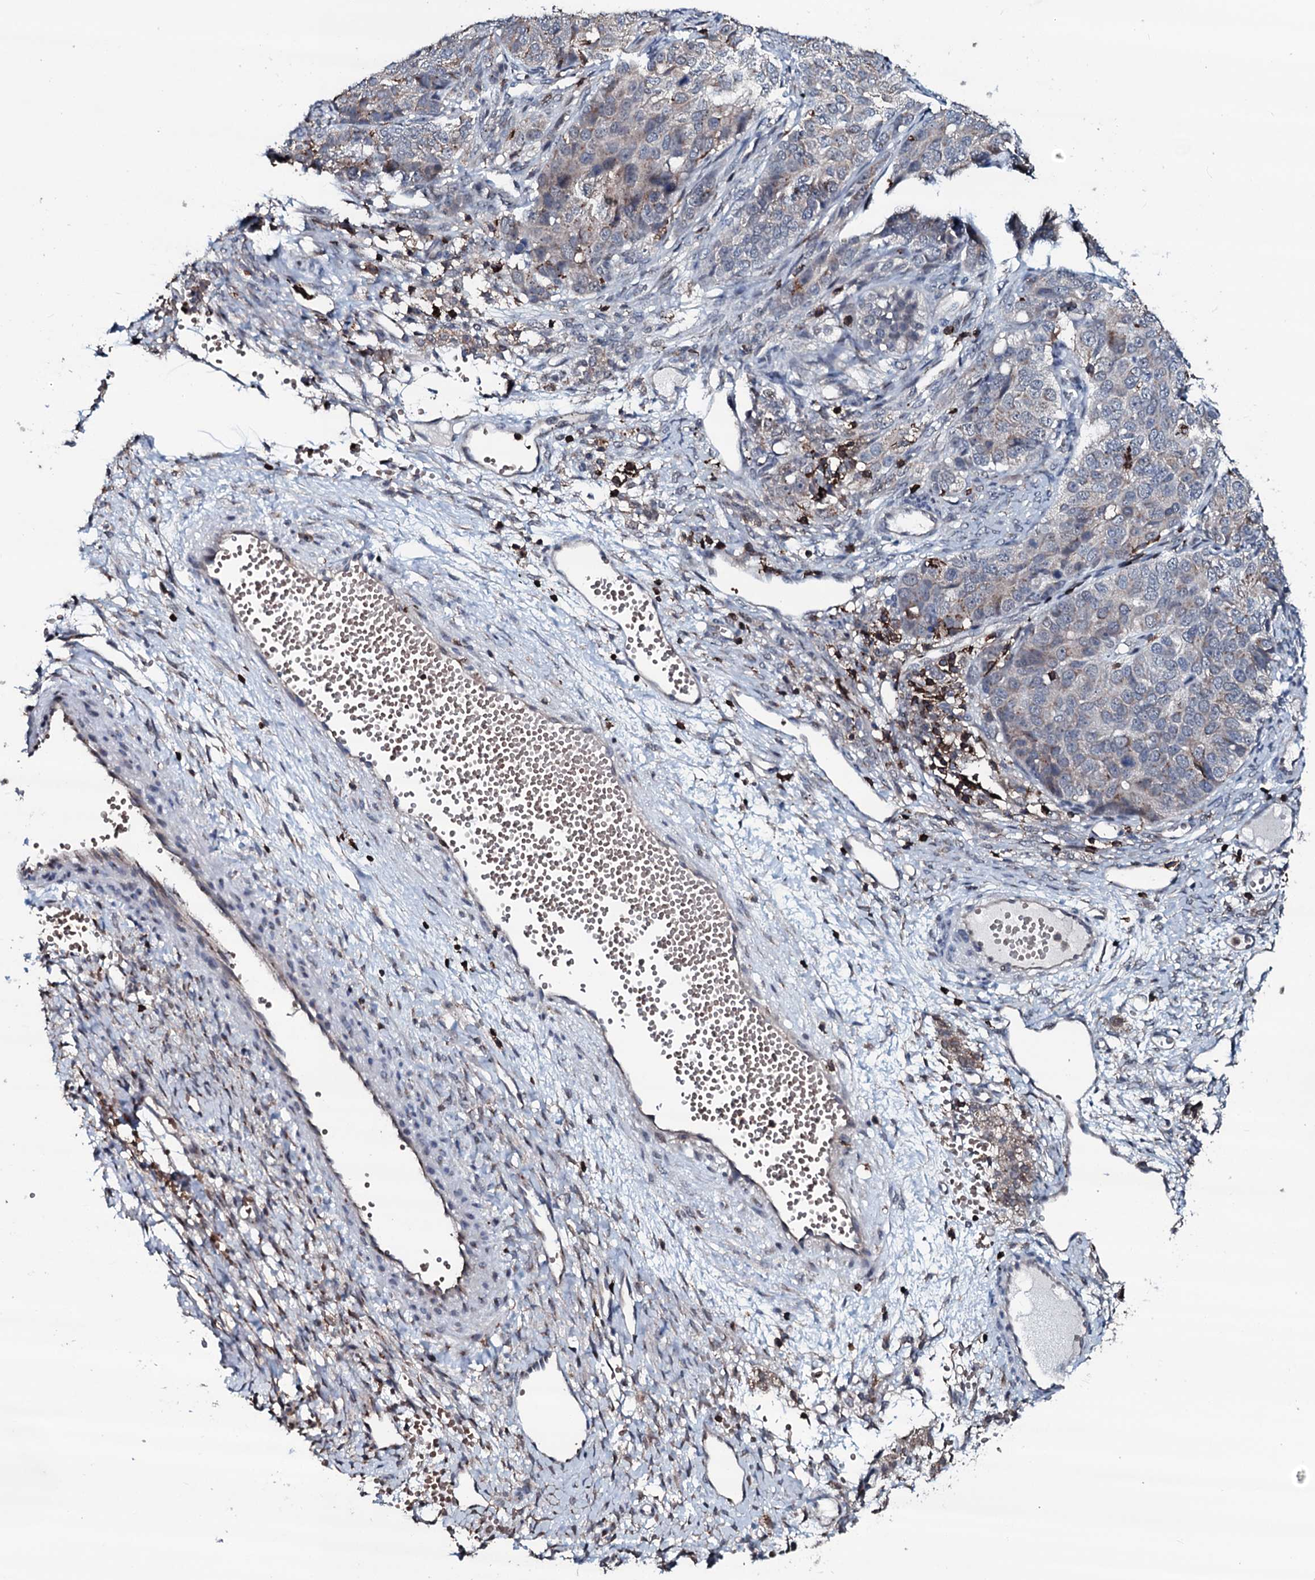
{"staining": {"intensity": "negative", "quantity": "none", "location": "none"}, "tissue": "ovarian cancer", "cell_type": "Tumor cells", "image_type": "cancer", "snomed": [{"axis": "morphology", "description": "Carcinoma, endometroid"}, {"axis": "topography", "description": "Ovary"}], "caption": "Immunohistochemistry of human ovarian cancer (endometroid carcinoma) reveals no expression in tumor cells.", "gene": "OGFOD2", "patient": {"sex": "female", "age": 51}}